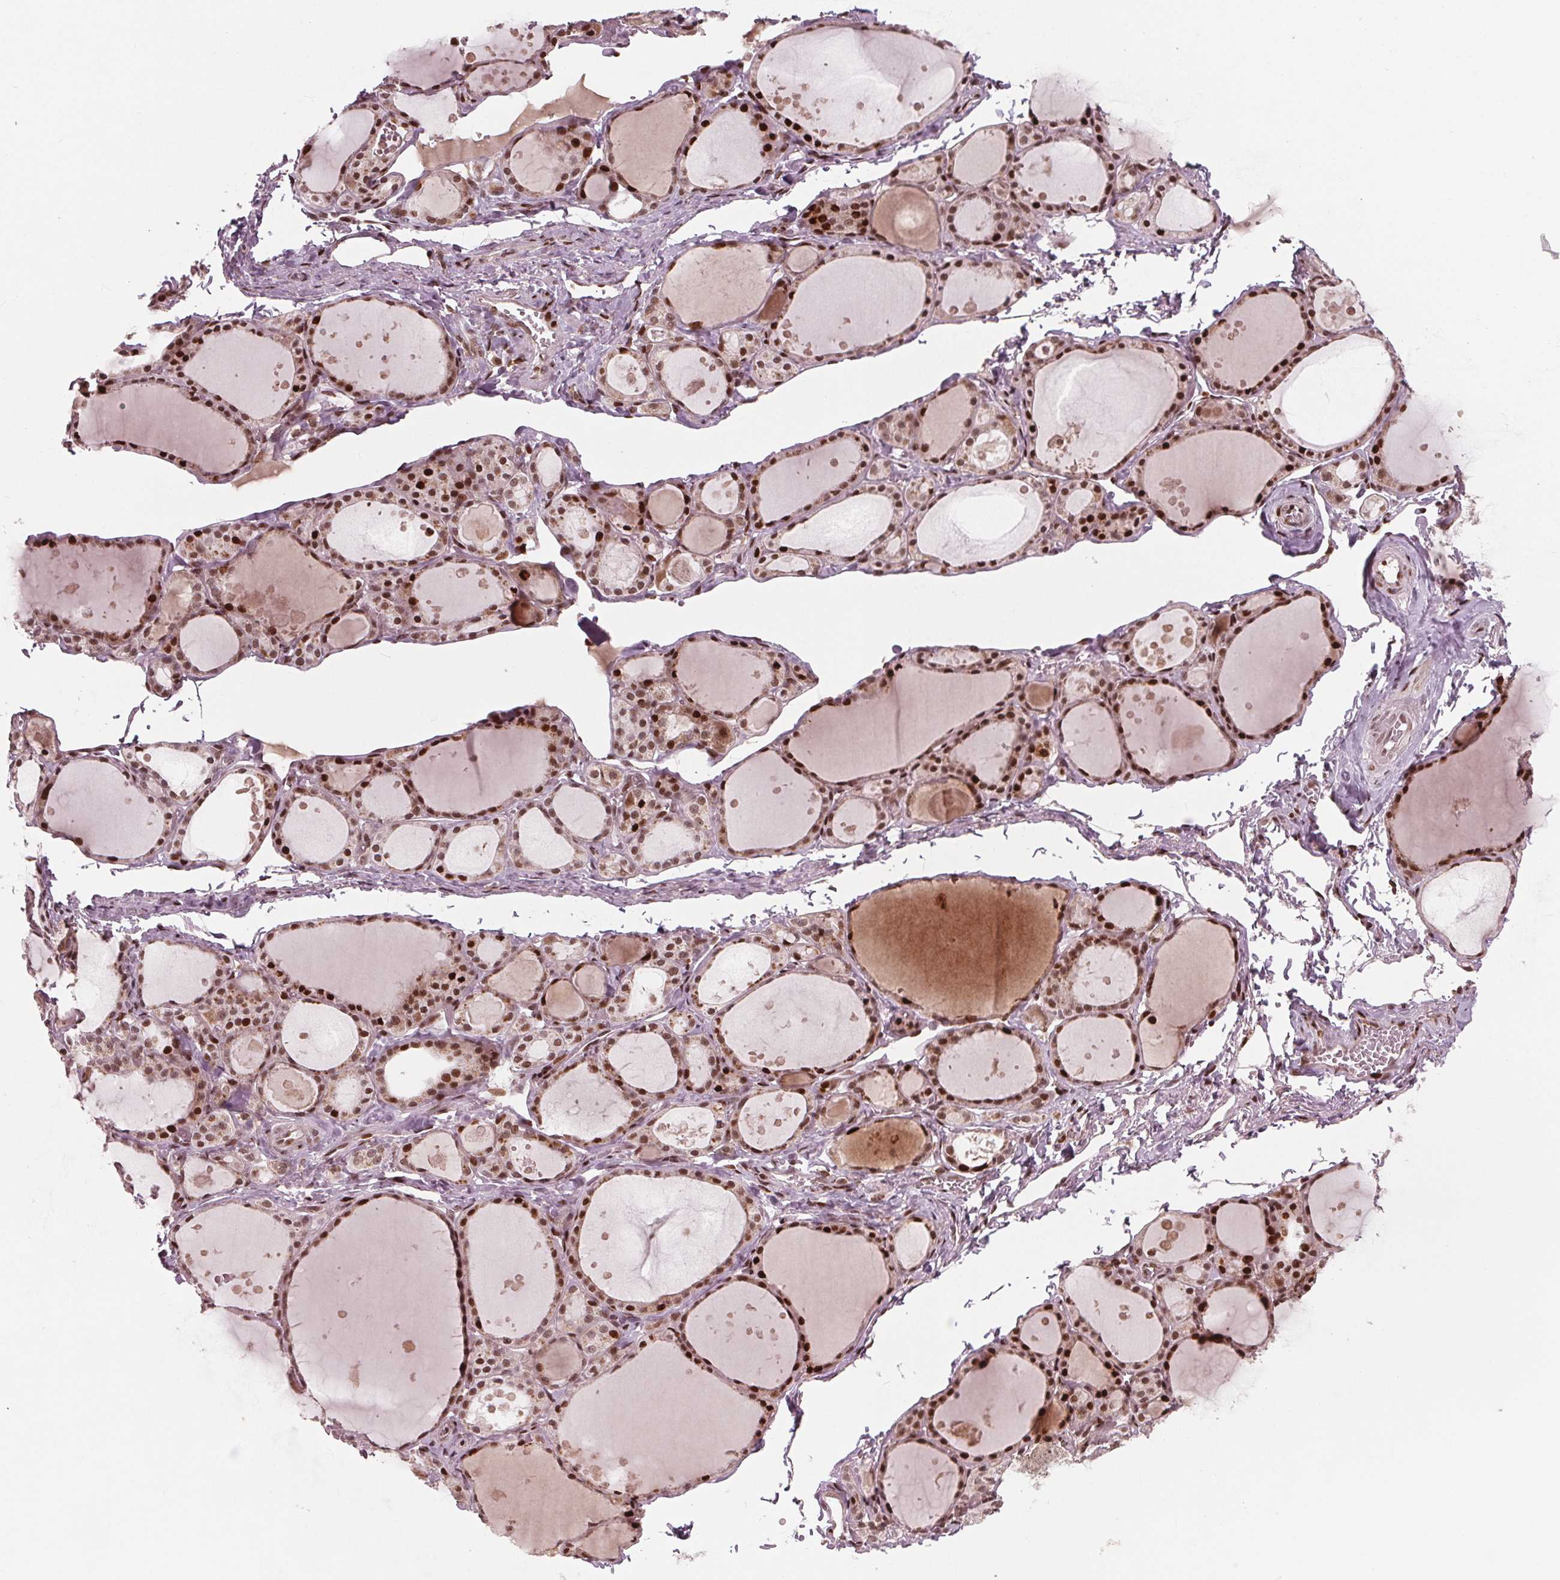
{"staining": {"intensity": "strong", "quantity": ">75%", "location": "cytoplasmic/membranous,nuclear"}, "tissue": "thyroid gland", "cell_type": "Glandular cells", "image_type": "normal", "snomed": [{"axis": "morphology", "description": "Normal tissue, NOS"}, {"axis": "topography", "description": "Thyroid gland"}], "caption": "Protein positivity by immunohistochemistry displays strong cytoplasmic/membranous,nuclear expression in about >75% of glandular cells in benign thyroid gland.", "gene": "SNRNP35", "patient": {"sex": "male", "age": 68}}